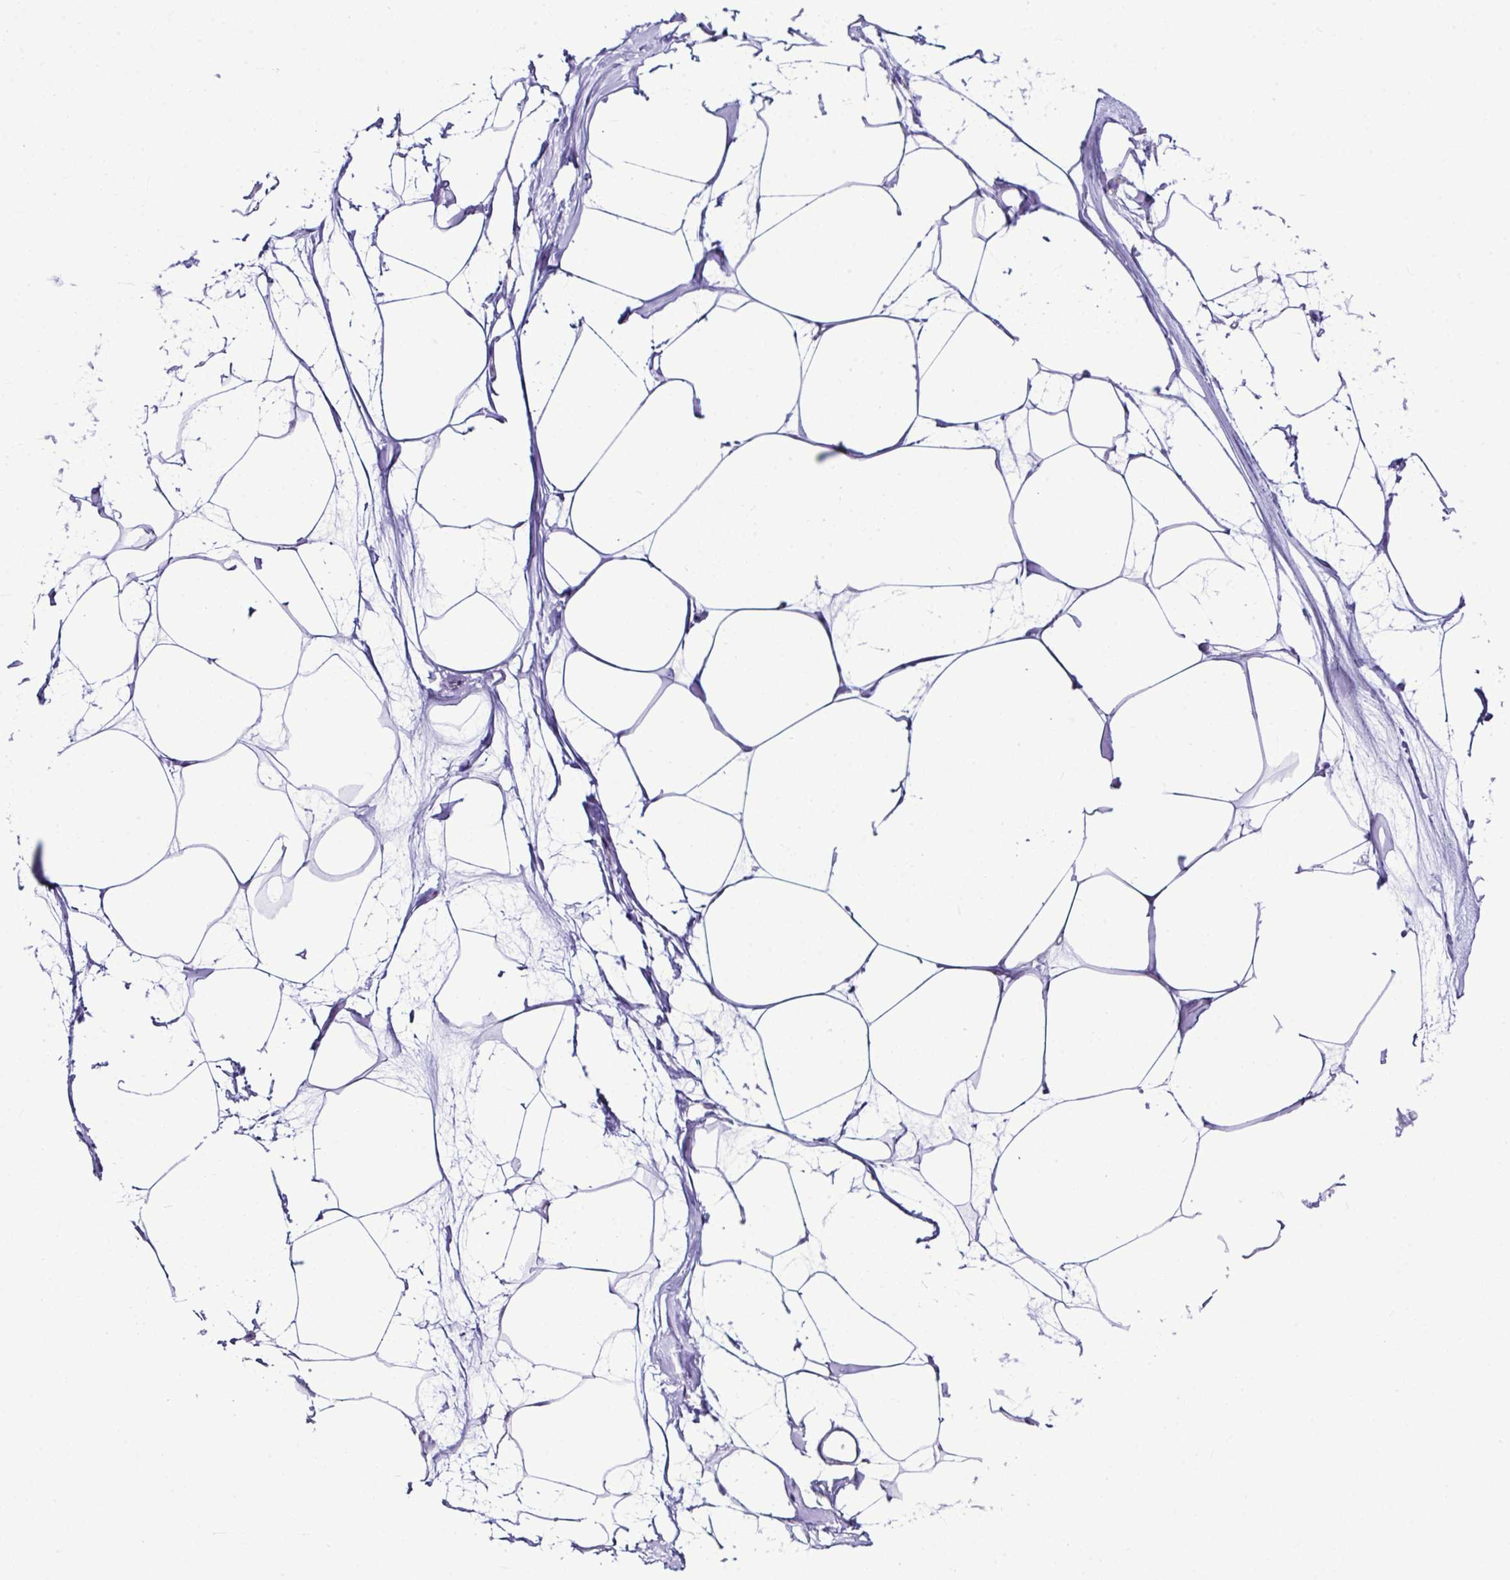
{"staining": {"intensity": "negative", "quantity": "none", "location": "none"}, "tissue": "breast", "cell_type": "Adipocytes", "image_type": "normal", "snomed": [{"axis": "morphology", "description": "Normal tissue, NOS"}, {"axis": "topography", "description": "Breast"}], "caption": "Protein analysis of unremarkable breast shows no significant positivity in adipocytes. (DAB IHC visualized using brightfield microscopy, high magnification).", "gene": "D2HGDH", "patient": {"sex": "female", "age": 45}}